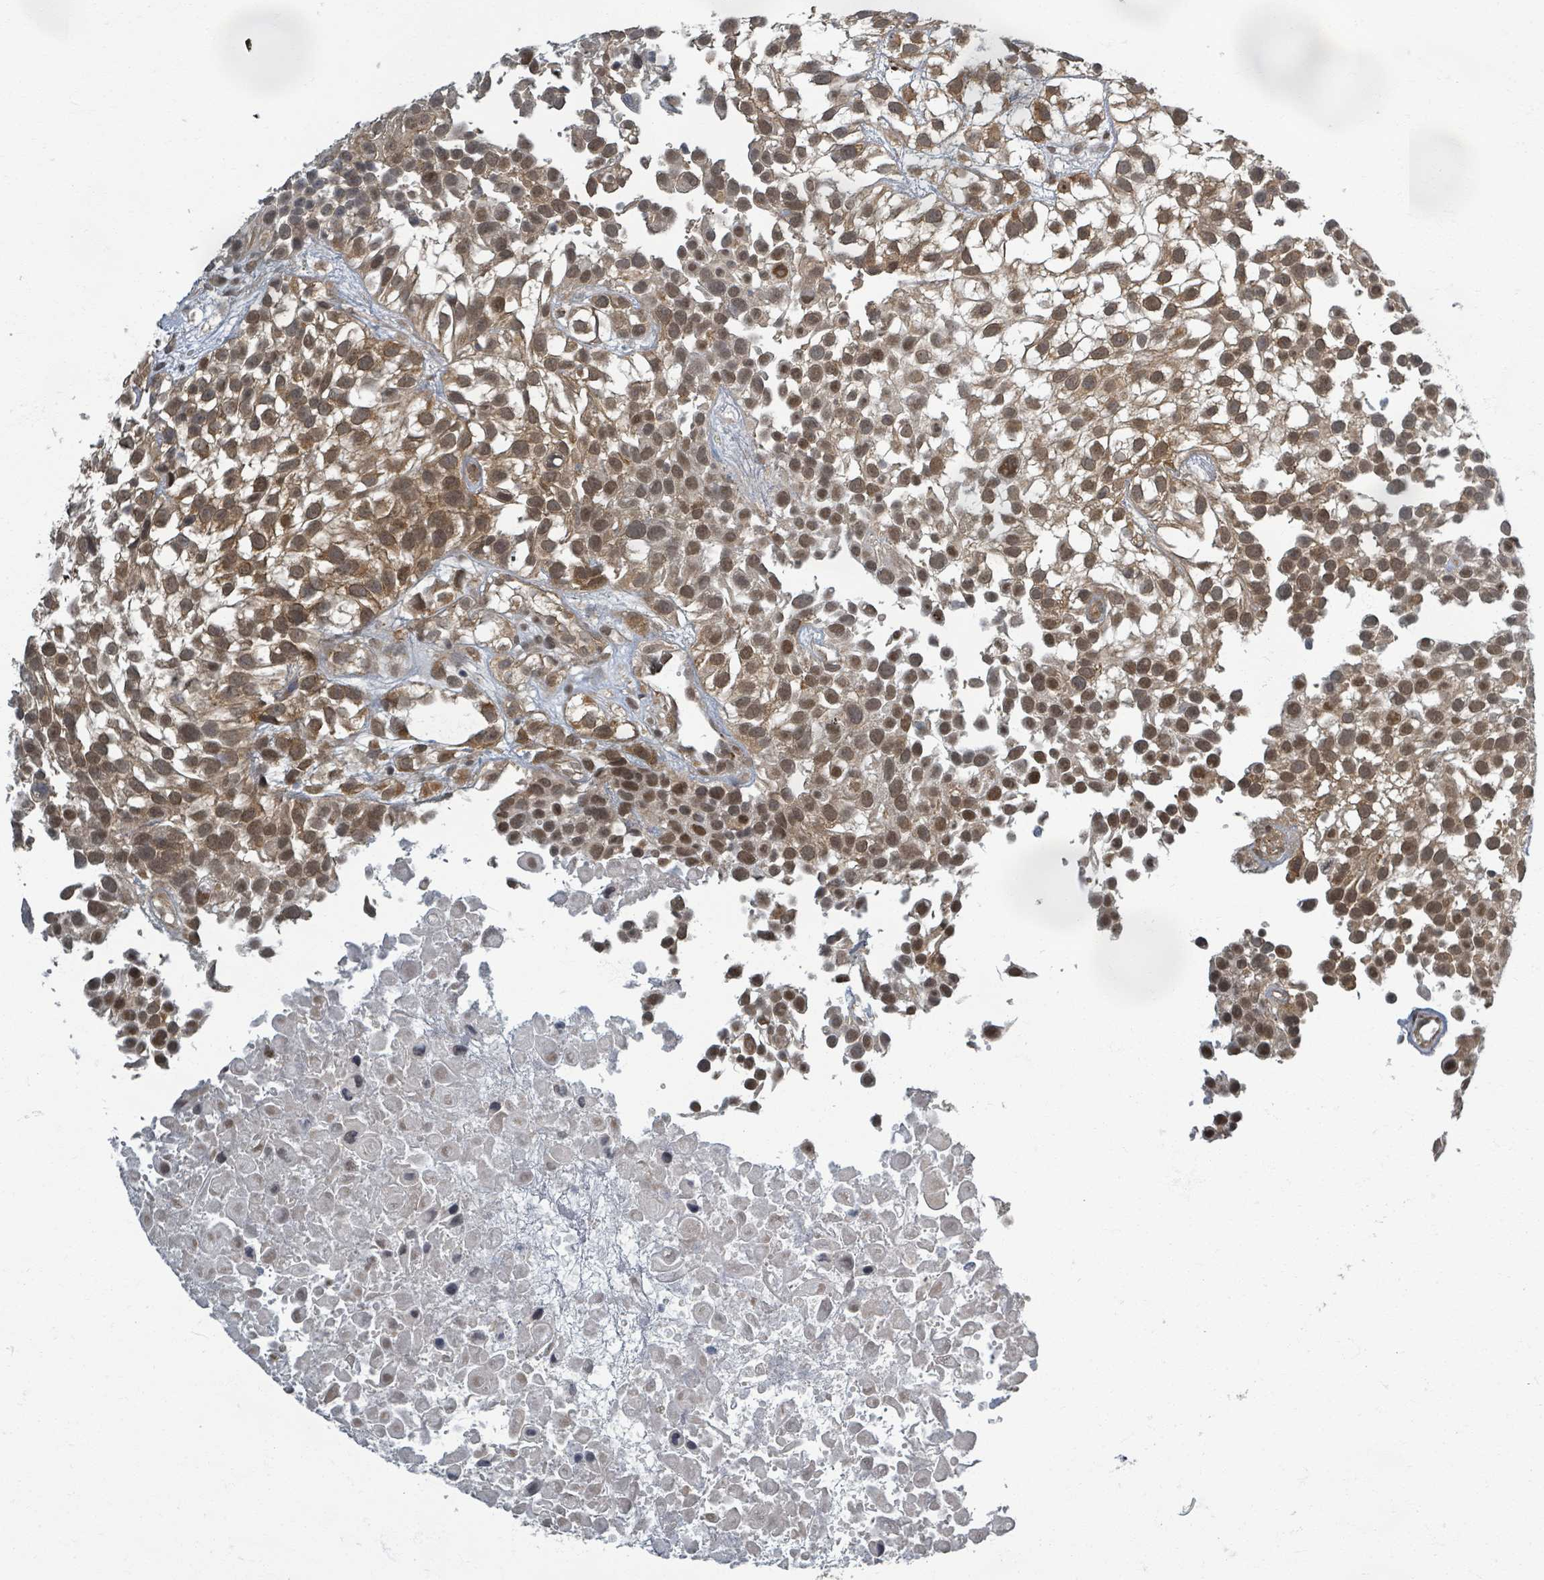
{"staining": {"intensity": "moderate", "quantity": ">75%", "location": "cytoplasmic/membranous,nuclear"}, "tissue": "urothelial cancer", "cell_type": "Tumor cells", "image_type": "cancer", "snomed": [{"axis": "morphology", "description": "Urothelial carcinoma, High grade"}, {"axis": "topography", "description": "Urinary bladder"}], "caption": "This image shows immunohistochemistry (IHC) staining of human urothelial cancer, with medium moderate cytoplasmic/membranous and nuclear expression in approximately >75% of tumor cells.", "gene": "INTS15", "patient": {"sex": "male", "age": 56}}